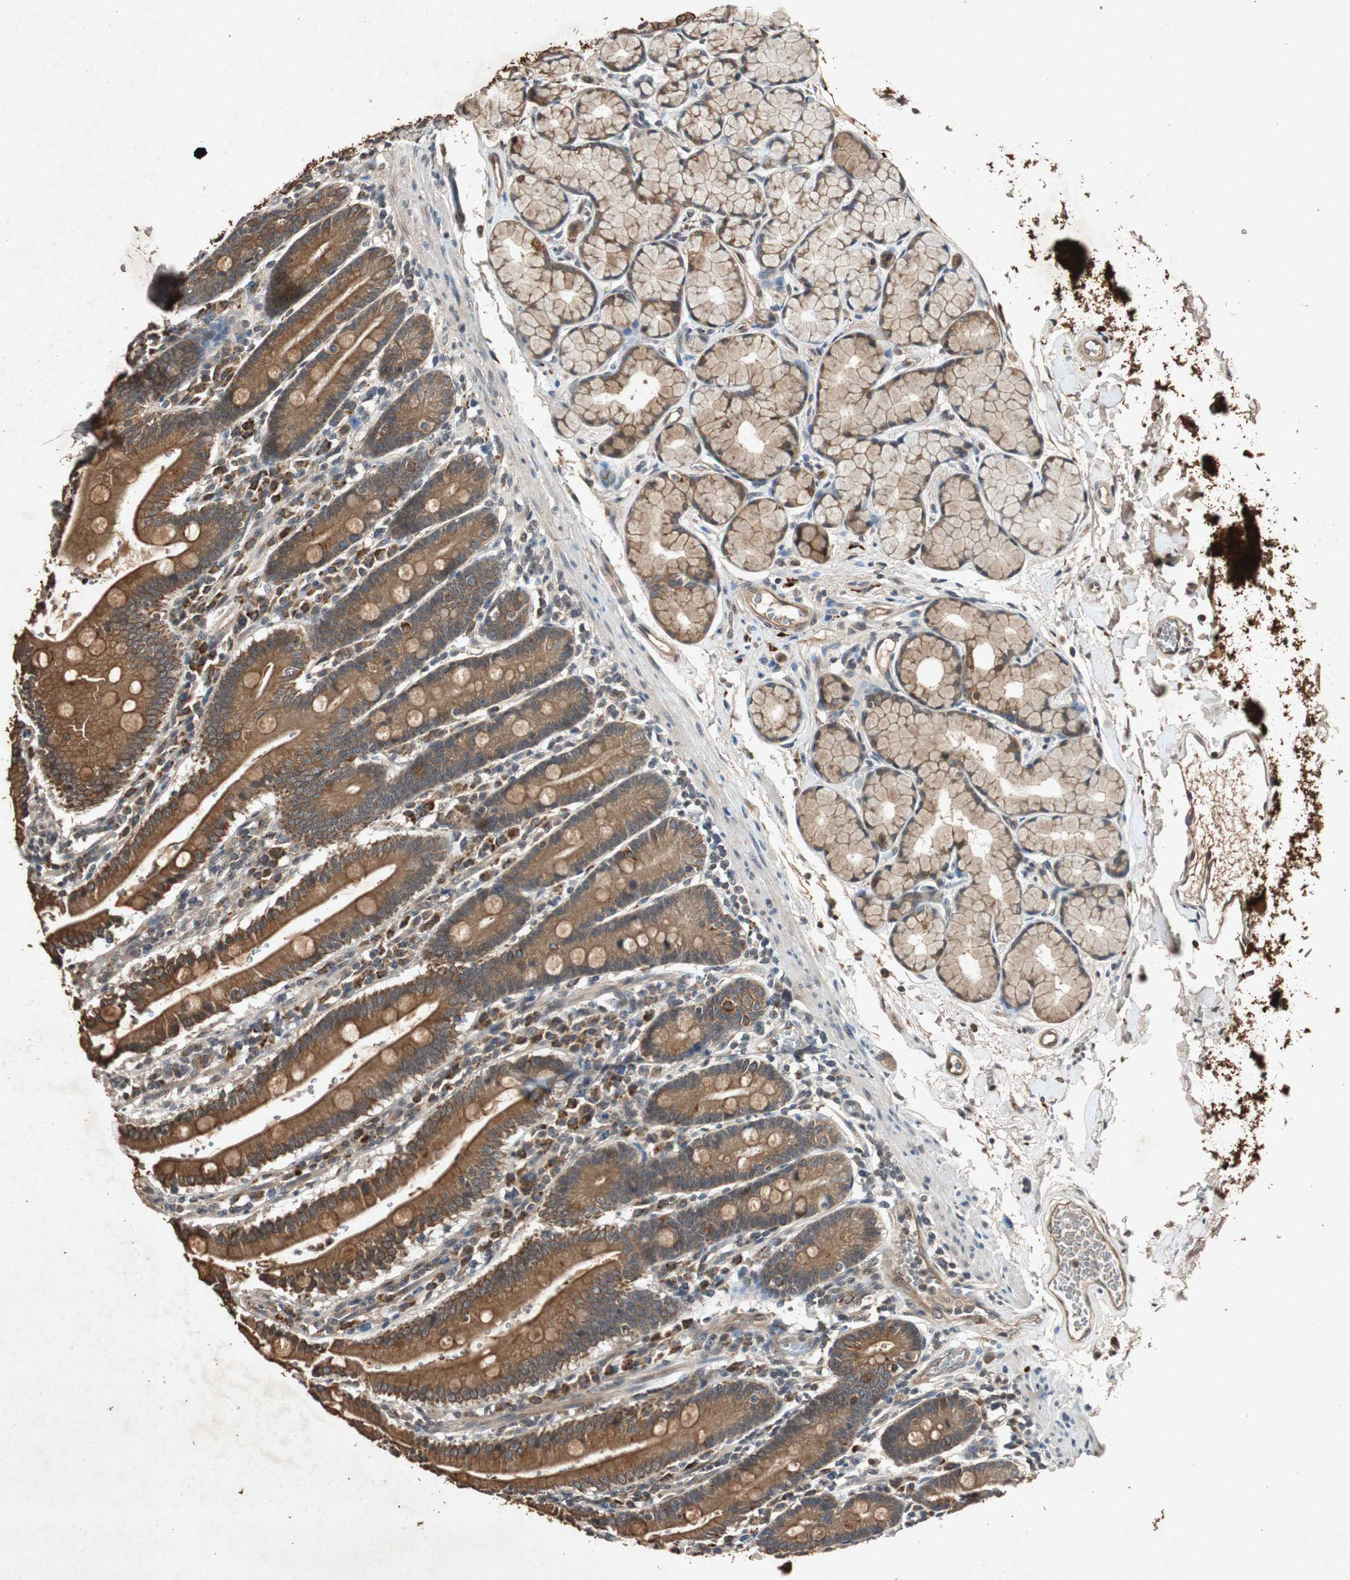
{"staining": {"intensity": "strong", "quantity": ">75%", "location": "cytoplasmic/membranous"}, "tissue": "duodenum", "cell_type": "Glandular cells", "image_type": "normal", "snomed": [{"axis": "morphology", "description": "Normal tissue, NOS"}, {"axis": "topography", "description": "Small intestine, NOS"}], "caption": "The micrograph demonstrates staining of benign duodenum, revealing strong cytoplasmic/membranous protein staining (brown color) within glandular cells.", "gene": "SLIT2", "patient": {"sex": "female", "age": 71}}